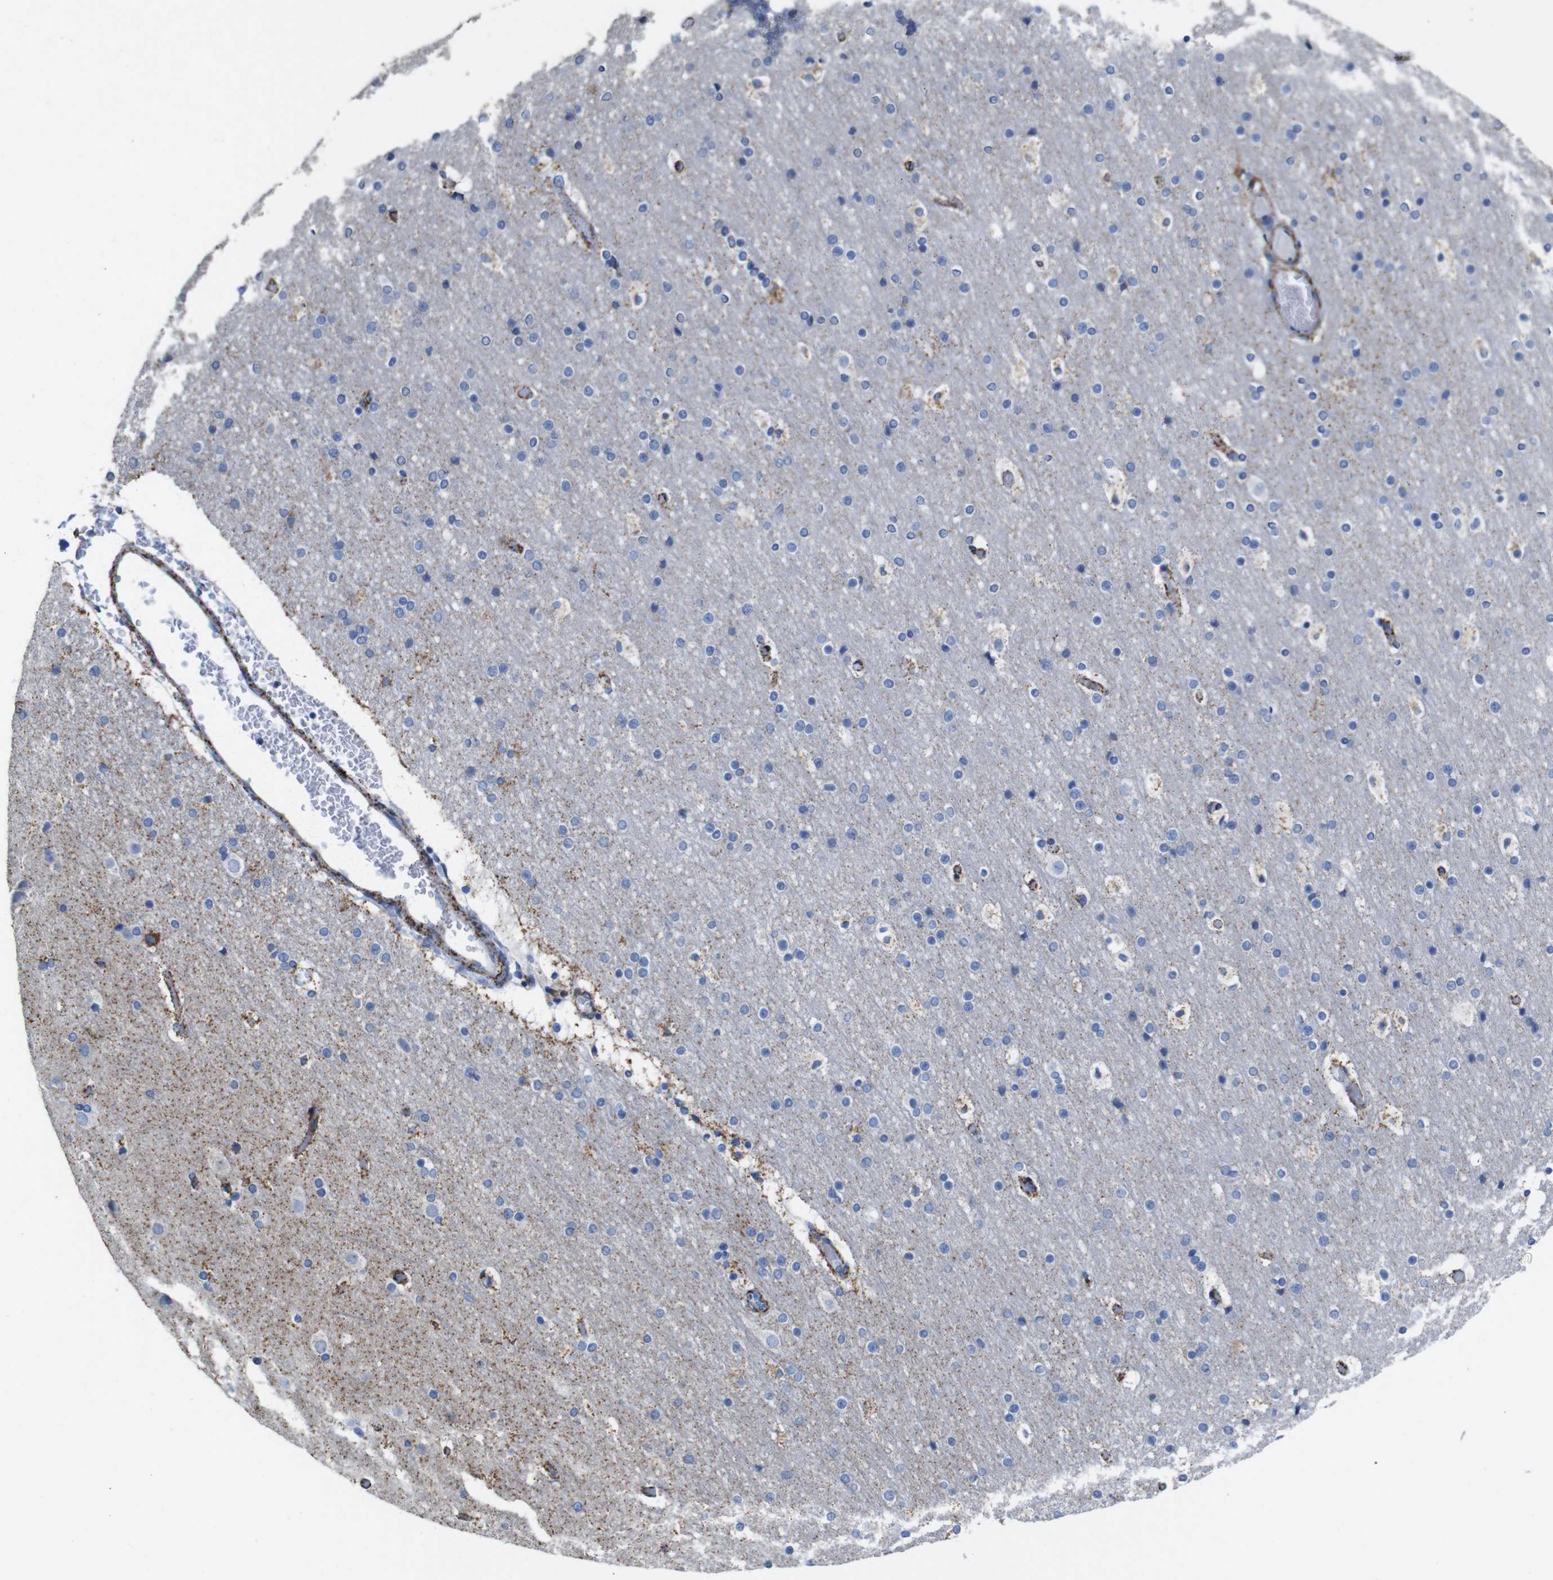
{"staining": {"intensity": "weak", "quantity": ">75%", "location": "cytoplasmic/membranous"}, "tissue": "cerebral cortex", "cell_type": "Endothelial cells", "image_type": "normal", "snomed": [{"axis": "morphology", "description": "Normal tissue, NOS"}, {"axis": "topography", "description": "Cerebral cortex"}], "caption": "IHC (DAB) staining of unremarkable human cerebral cortex exhibits weak cytoplasmic/membranous protein positivity in about >75% of endothelial cells. The protein is shown in brown color, while the nuclei are stained blue.", "gene": "MAOA", "patient": {"sex": "male", "age": 57}}